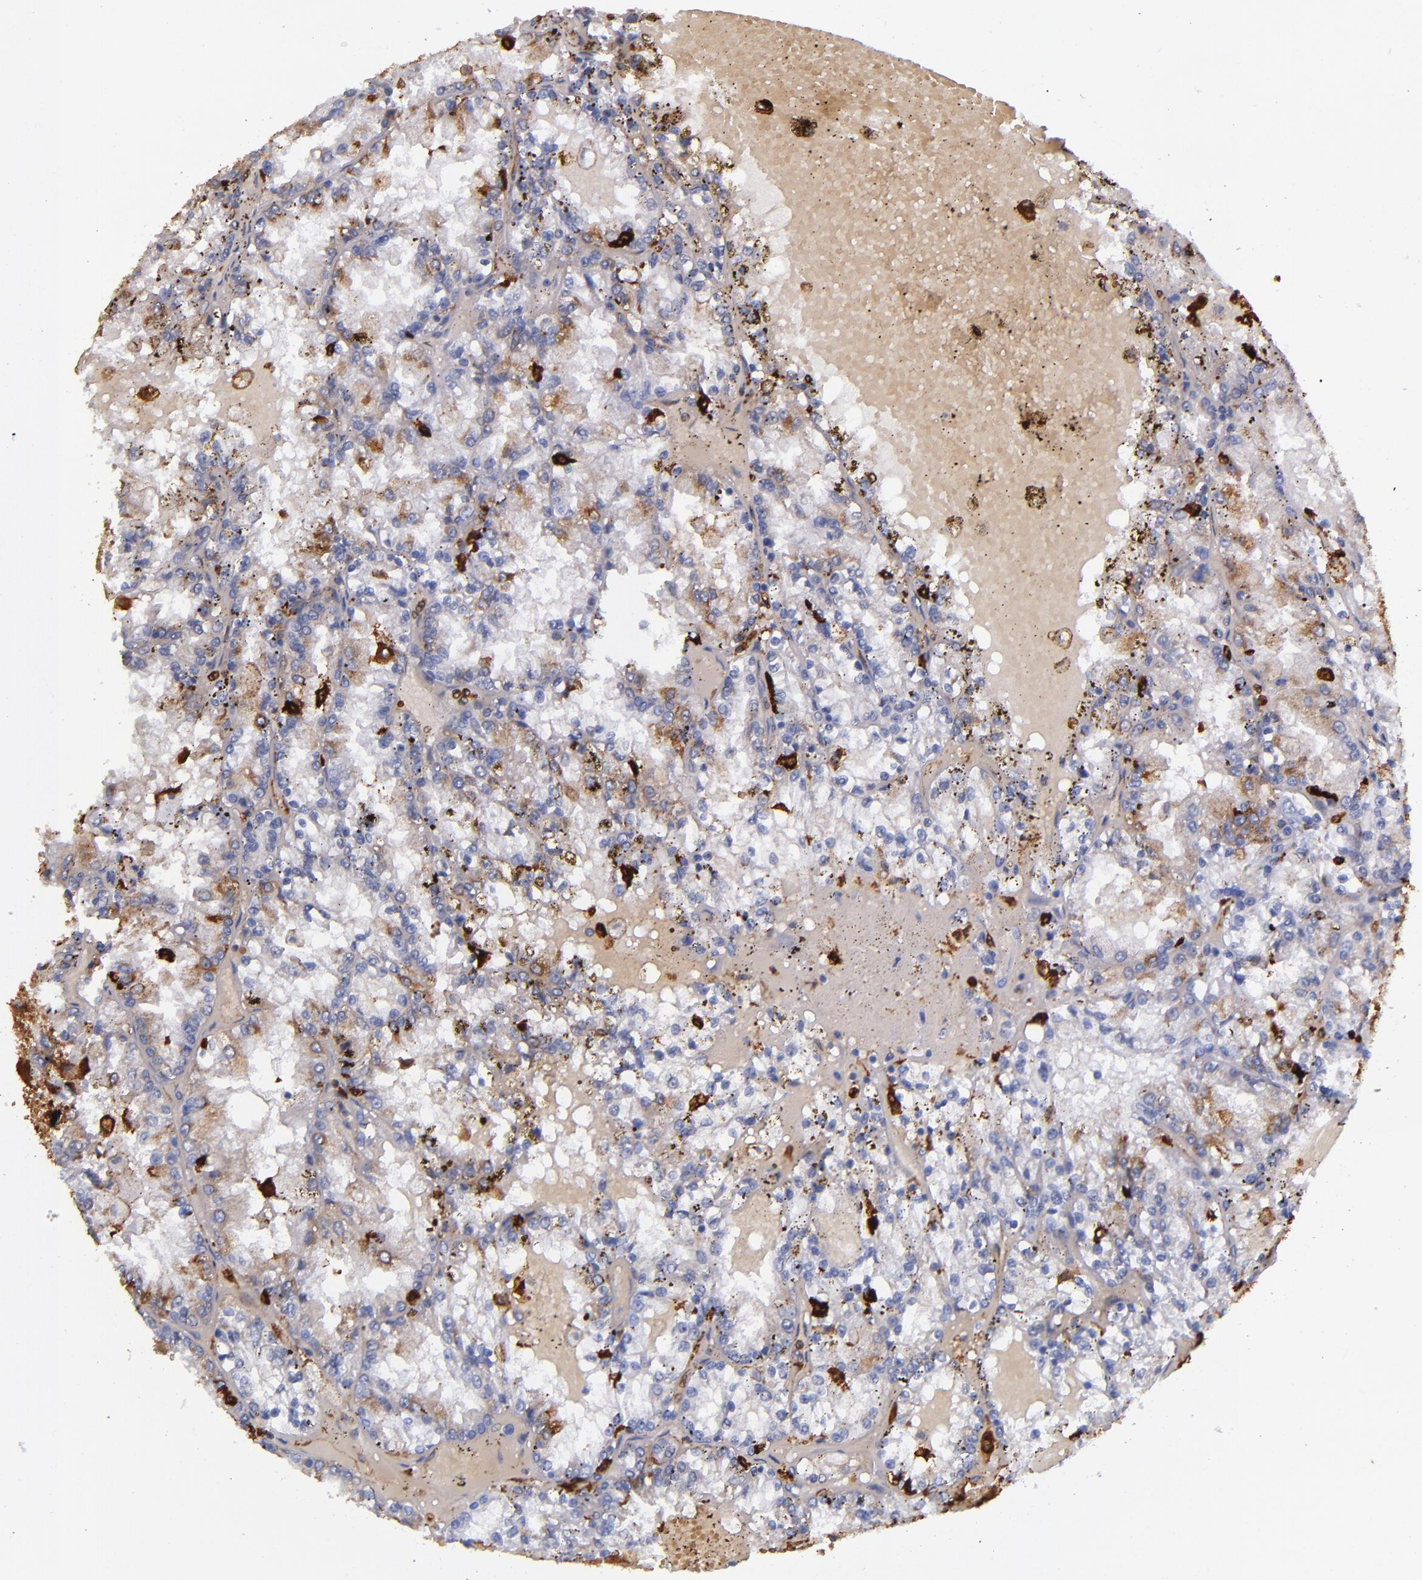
{"staining": {"intensity": "weak", "quantity": ">75%", "location": "cytoplasmic/membranous"}, "tissue": "renal cancer", "cell_type": "Tumor cells", "image_type": "cancer", "snomed": [{"axis": "morphology", "description": "Adenocarcinoma, NOS"}, {"axis": "topography", "description": "Kidney"}], "caption": "The micrograph displays immunohistochemical staining of renal adenocarcinoma. There is weak cytoplasmic/membranous staining is seen in about >75% of tumor cells. (Stains: DAB (3,3'-diaminobenzidine) in brown, nuclei in blue, Microscopy: brightfield microscopy at high magnification).", "gene": "HLA-DRA", "patient": {"sex": "female", "age": 56}}